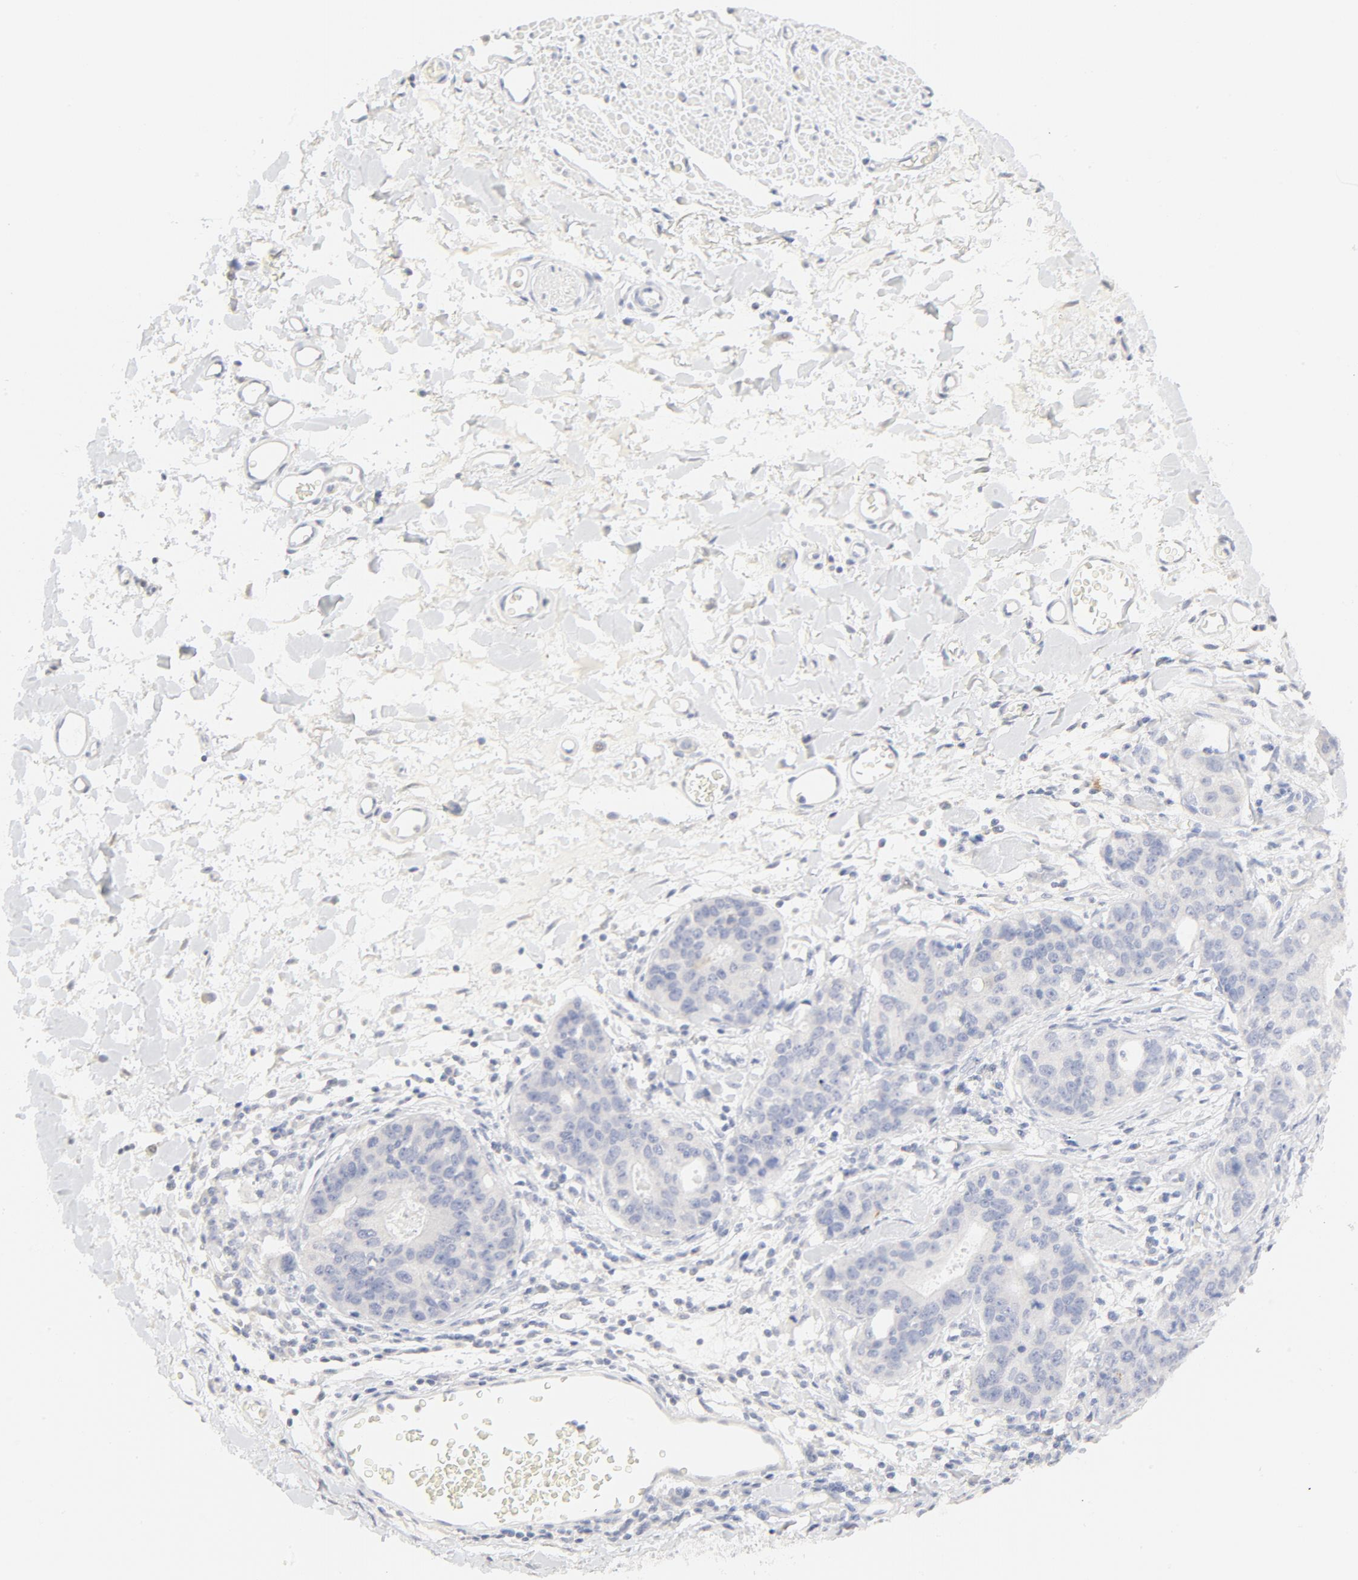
{"staining": {"intensity": "negative", "quantity": "none", "location": "none"}, "tissue": "stomach cancer", "cell_type": "Tumor cells", "image_type": "cancer", "snomed": [{"axis": "morphology", "description": "Adenocarcinoma, NOS"}, {"axis": "topography", "description": "Esophagus"}, {"axis": "topography", "description": "Stomach"}], "caption": "Human stomach adenocarcinoma stained for a protein using IHC exhibits no expression in tumor cells.", "gene": "FCGBP", "patient": {"sex": "male", "age": 74}}